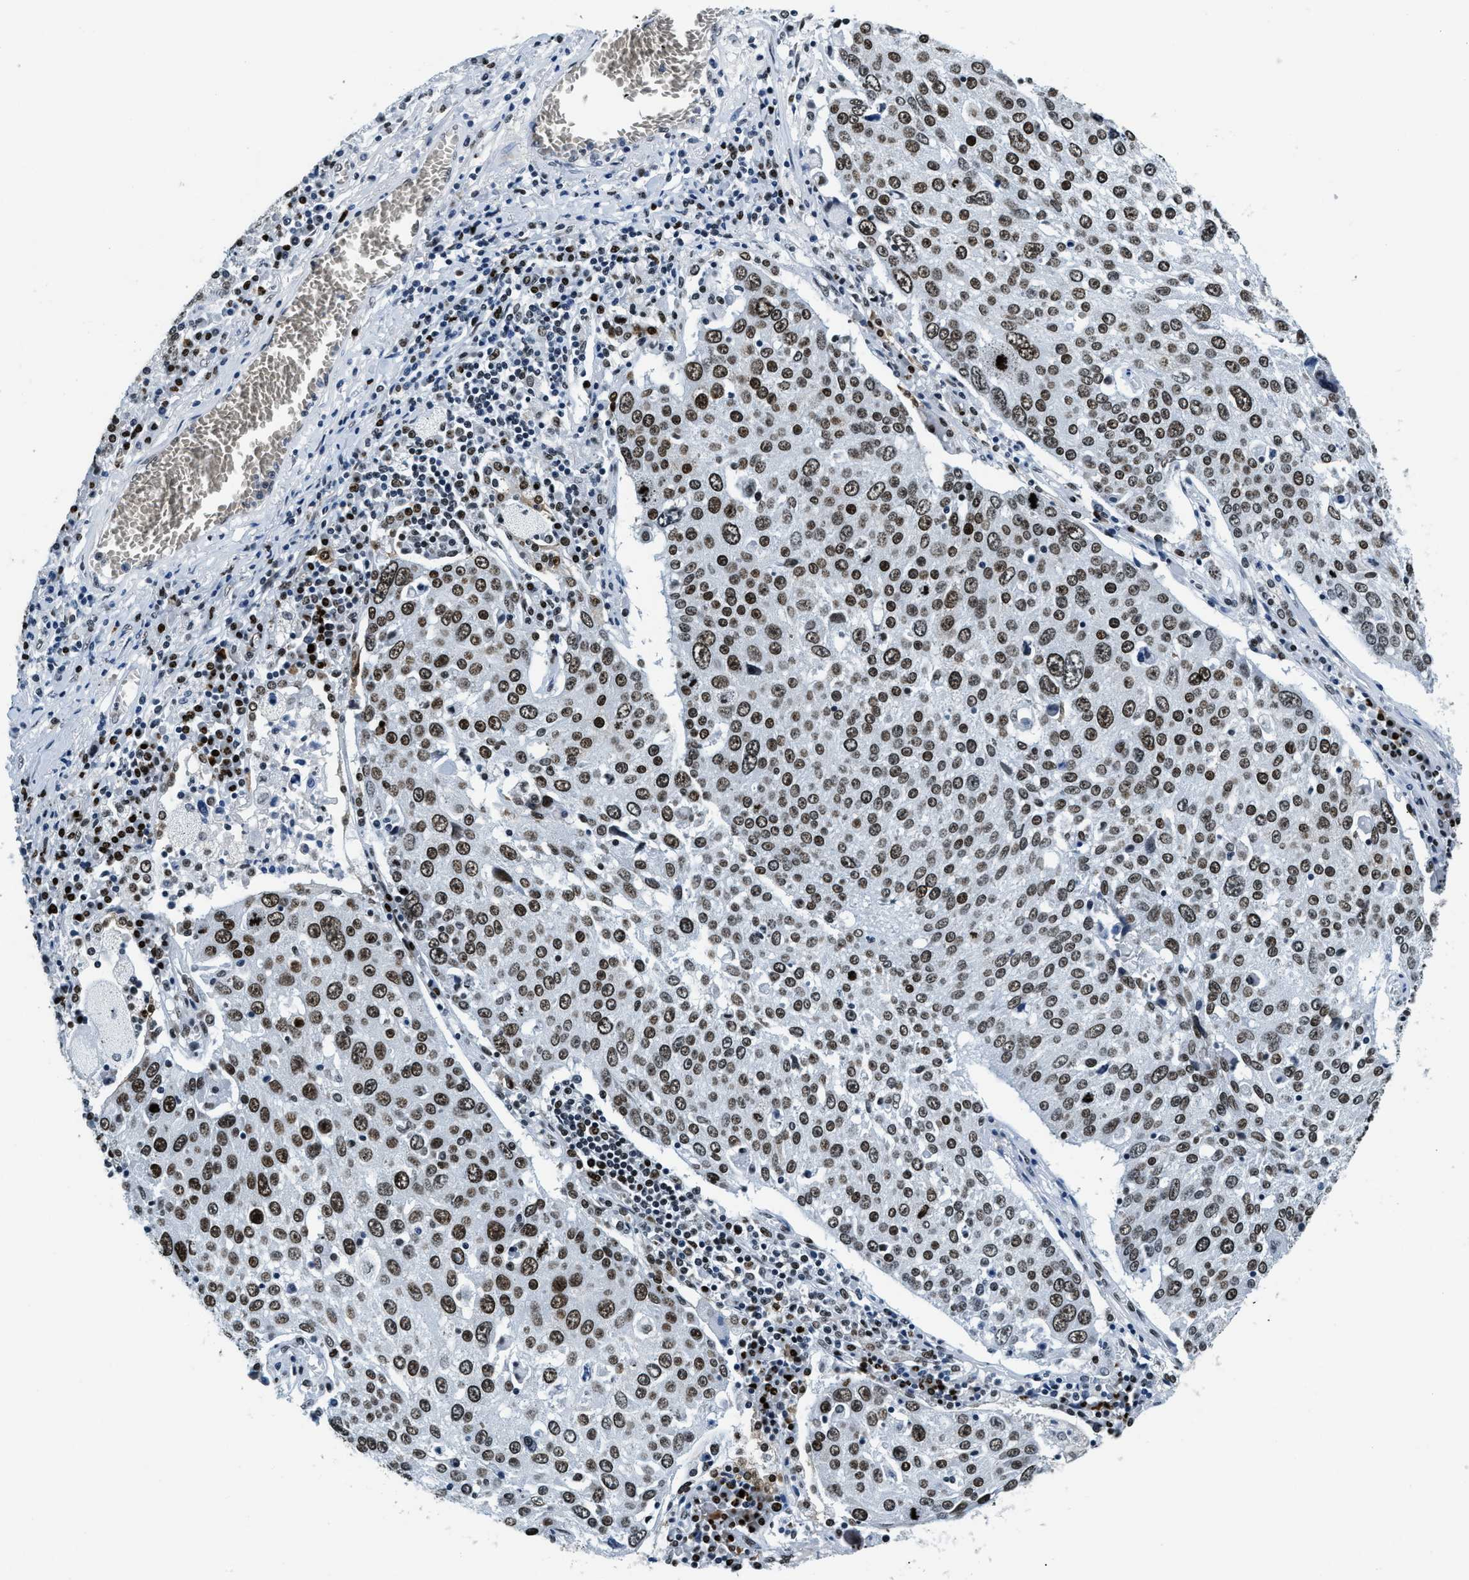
{"staining": {"intensity": "moderate", "quantity": ">75%", "location": "nuclear"}, "tissue": "lung cancer", "cell_type": "Tumor cells", "image_type": "cancer", "snomed": [{"axis": "morphology", "description": "Squamous cell carcinoma, NOS"}, {"axis": "topography", "description": "Lung"}], "caption": "The immunohistochemical stain labels moderate nuclear expression in tumor cells of lung cancer (squamous cell carcinoma) tissue.", "gene": "TOP1", "patient": {"sex": "male", "age": 65}}